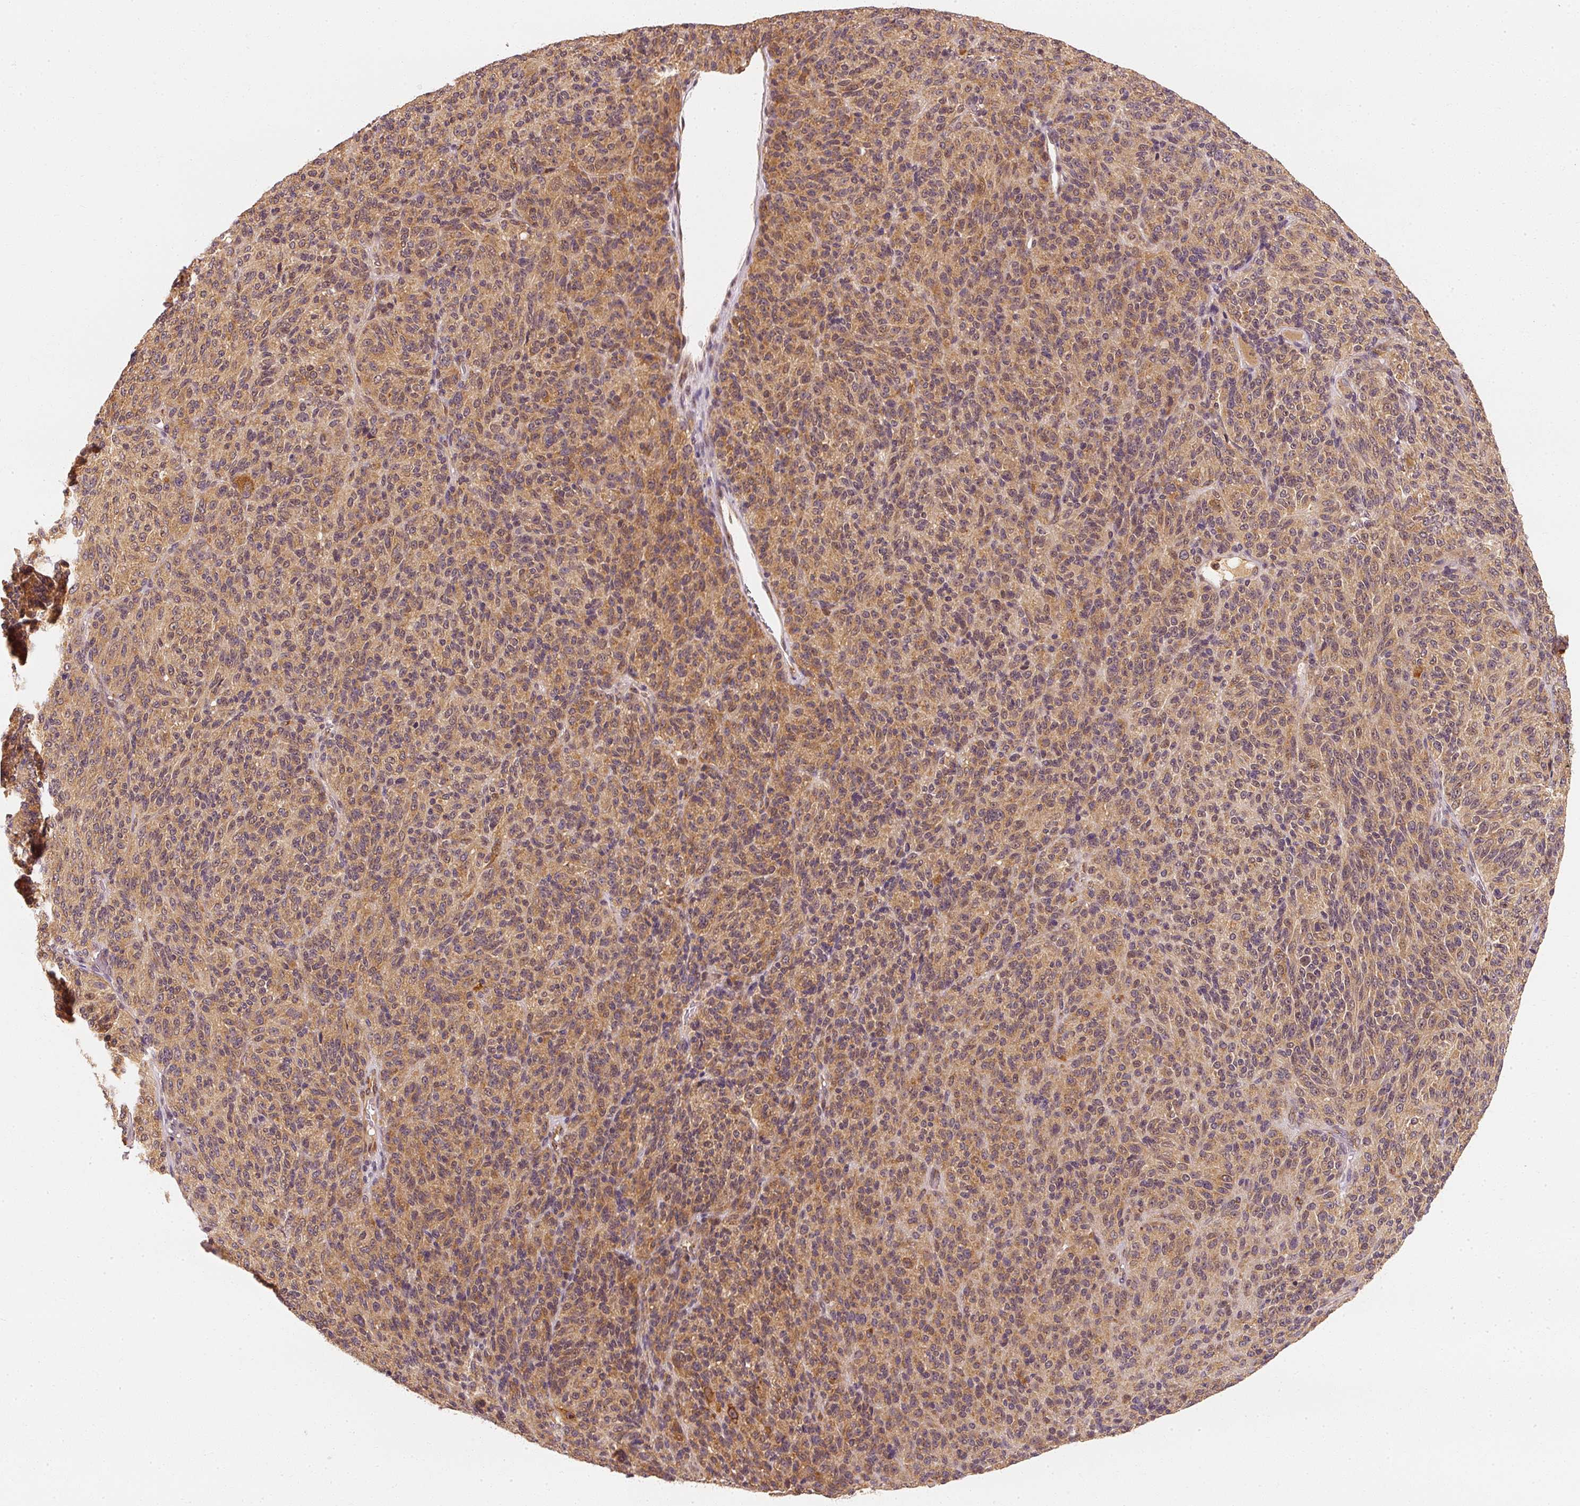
{"staining": {"intensity": "moderate", "quantity": ">75%", "location": "cytoplasmic/membranous"}, "tissue": "melanoma", "cell_type": "Tumor cells", "image_type": "cancer", "snomed": [{"axis": "morphology", "description": "Malignant melanoma, Metastatic site"}, {"axis": "topography", "description": "Brain"}], "caption": "Immunohistochemical staining of melanoma reveals medium levels of moderate cytoplasmic/membranous expression in approximately >75% of tumor cells.", "gene": "EEF1A2", "patient": {"sex": "female", "age": 56}}